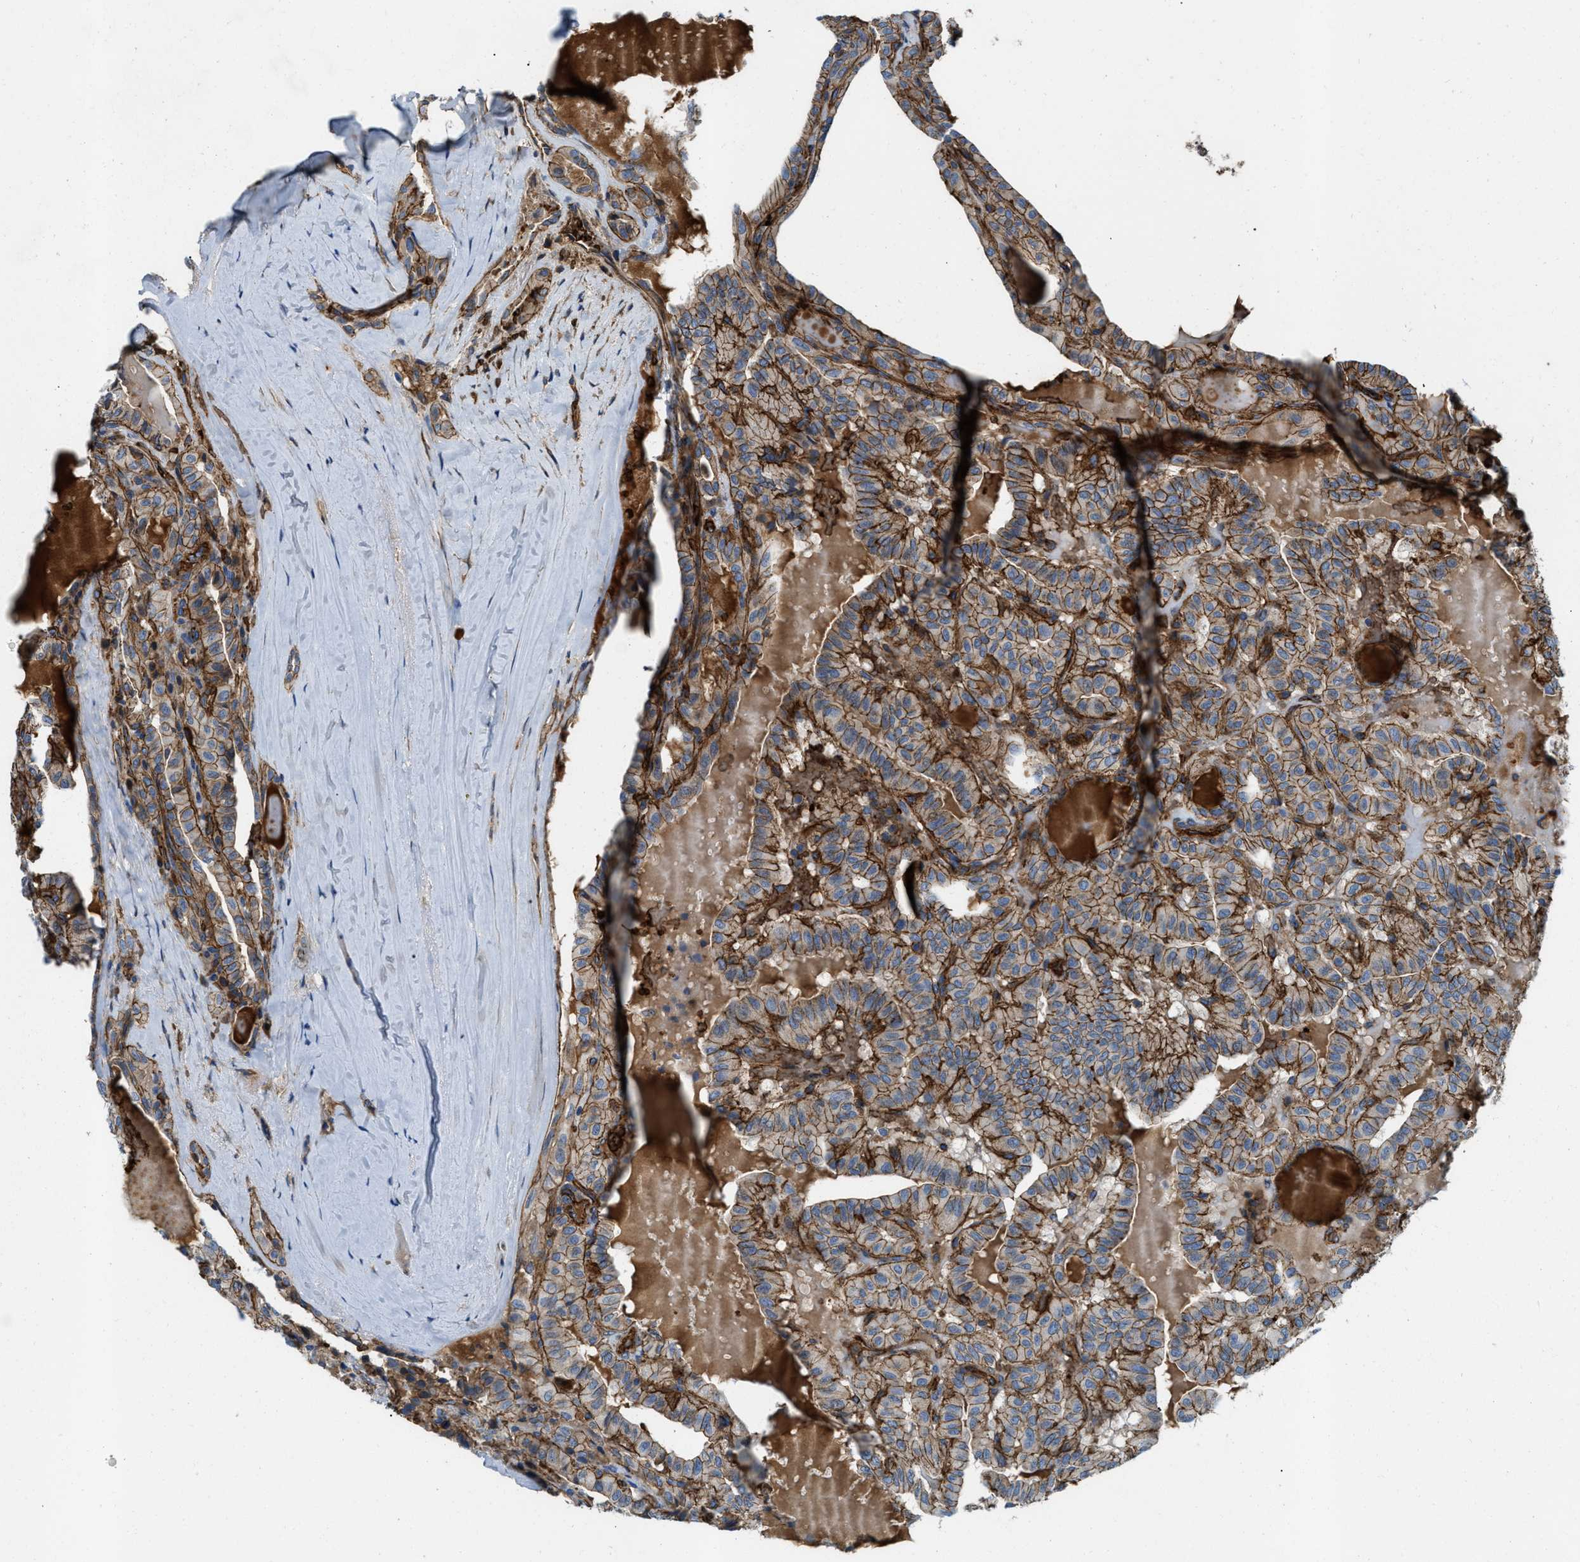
{"staining": {"intensity": "moderate", "quantity": ">75%", "location": "cytoplasmic/membranous"}, "tissue": "head and neck cancer", "cell_type": "Tumor cells", "image_type": "cancer", "snomed": [{"axis": "morphology", "description": "Squamous cell carcinoma, NOS"}, {"axis": "topography", "description": "Oral tissue"}, {"axis": "topography", "description": "Head-Neck"}], "caption": "A brown stain shows moderate cytoplasmic/membranous positivity of a protein in head and neck squamous cell carcinoma tumor cells.", "gene": "ERC1", "patient": {"sex": "female", "age": 50}}